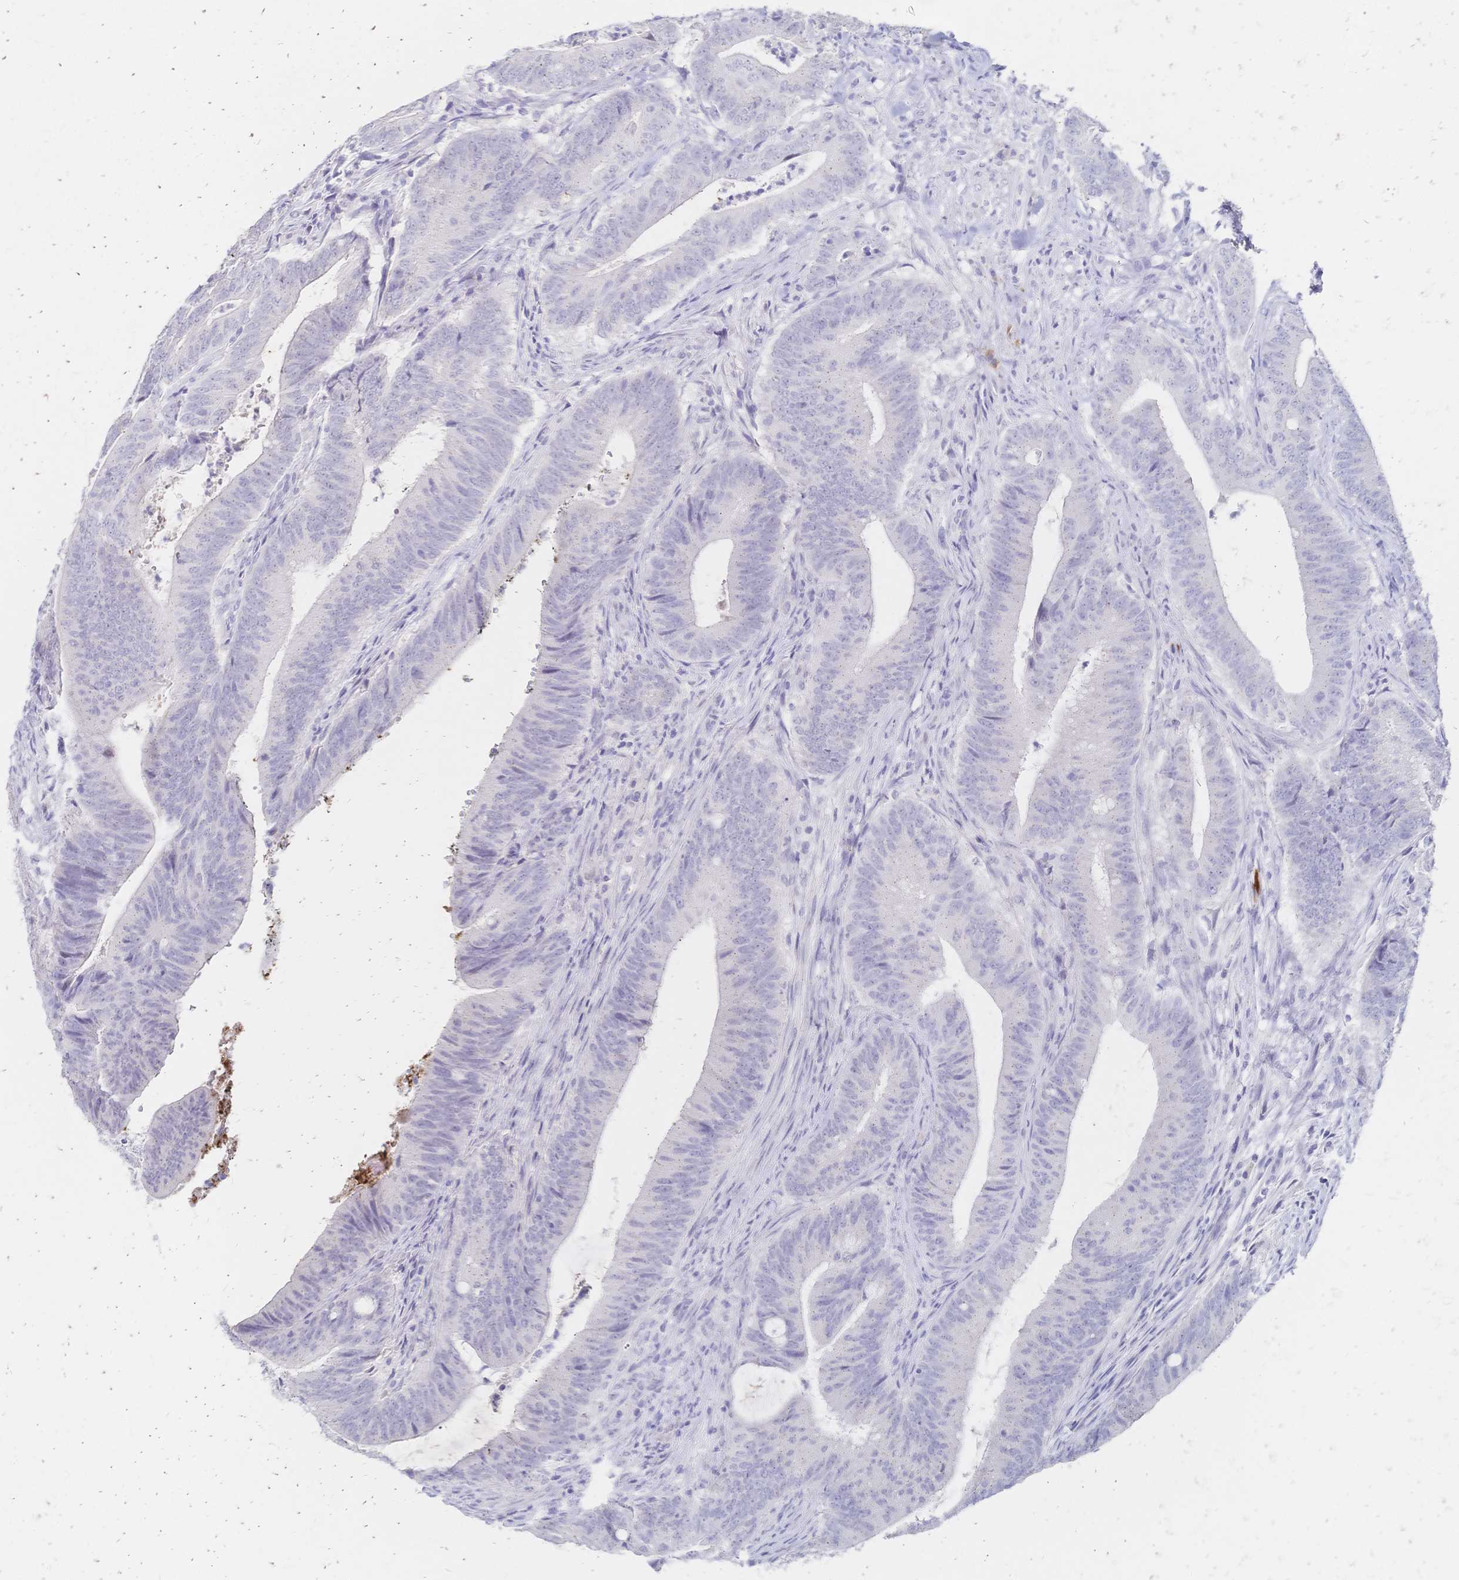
{"staining": {"intensity": "negative", "quantity": "none", "location": "none"}, "tissue": "colorectal cancer", "cell_type": "Tumor cells", "image_type": "cancer", "snomed": [{"axis": "morphology", "description": "Adenocarcinoma, NOS"}, {"axis": "topography", "description": "Colon"}], "caption": "The image reveals no significant staining in tumor cells of colorectal cancer.", "gene": "PSORS1C2", "patient": {"sex": "female", "age": 43}}